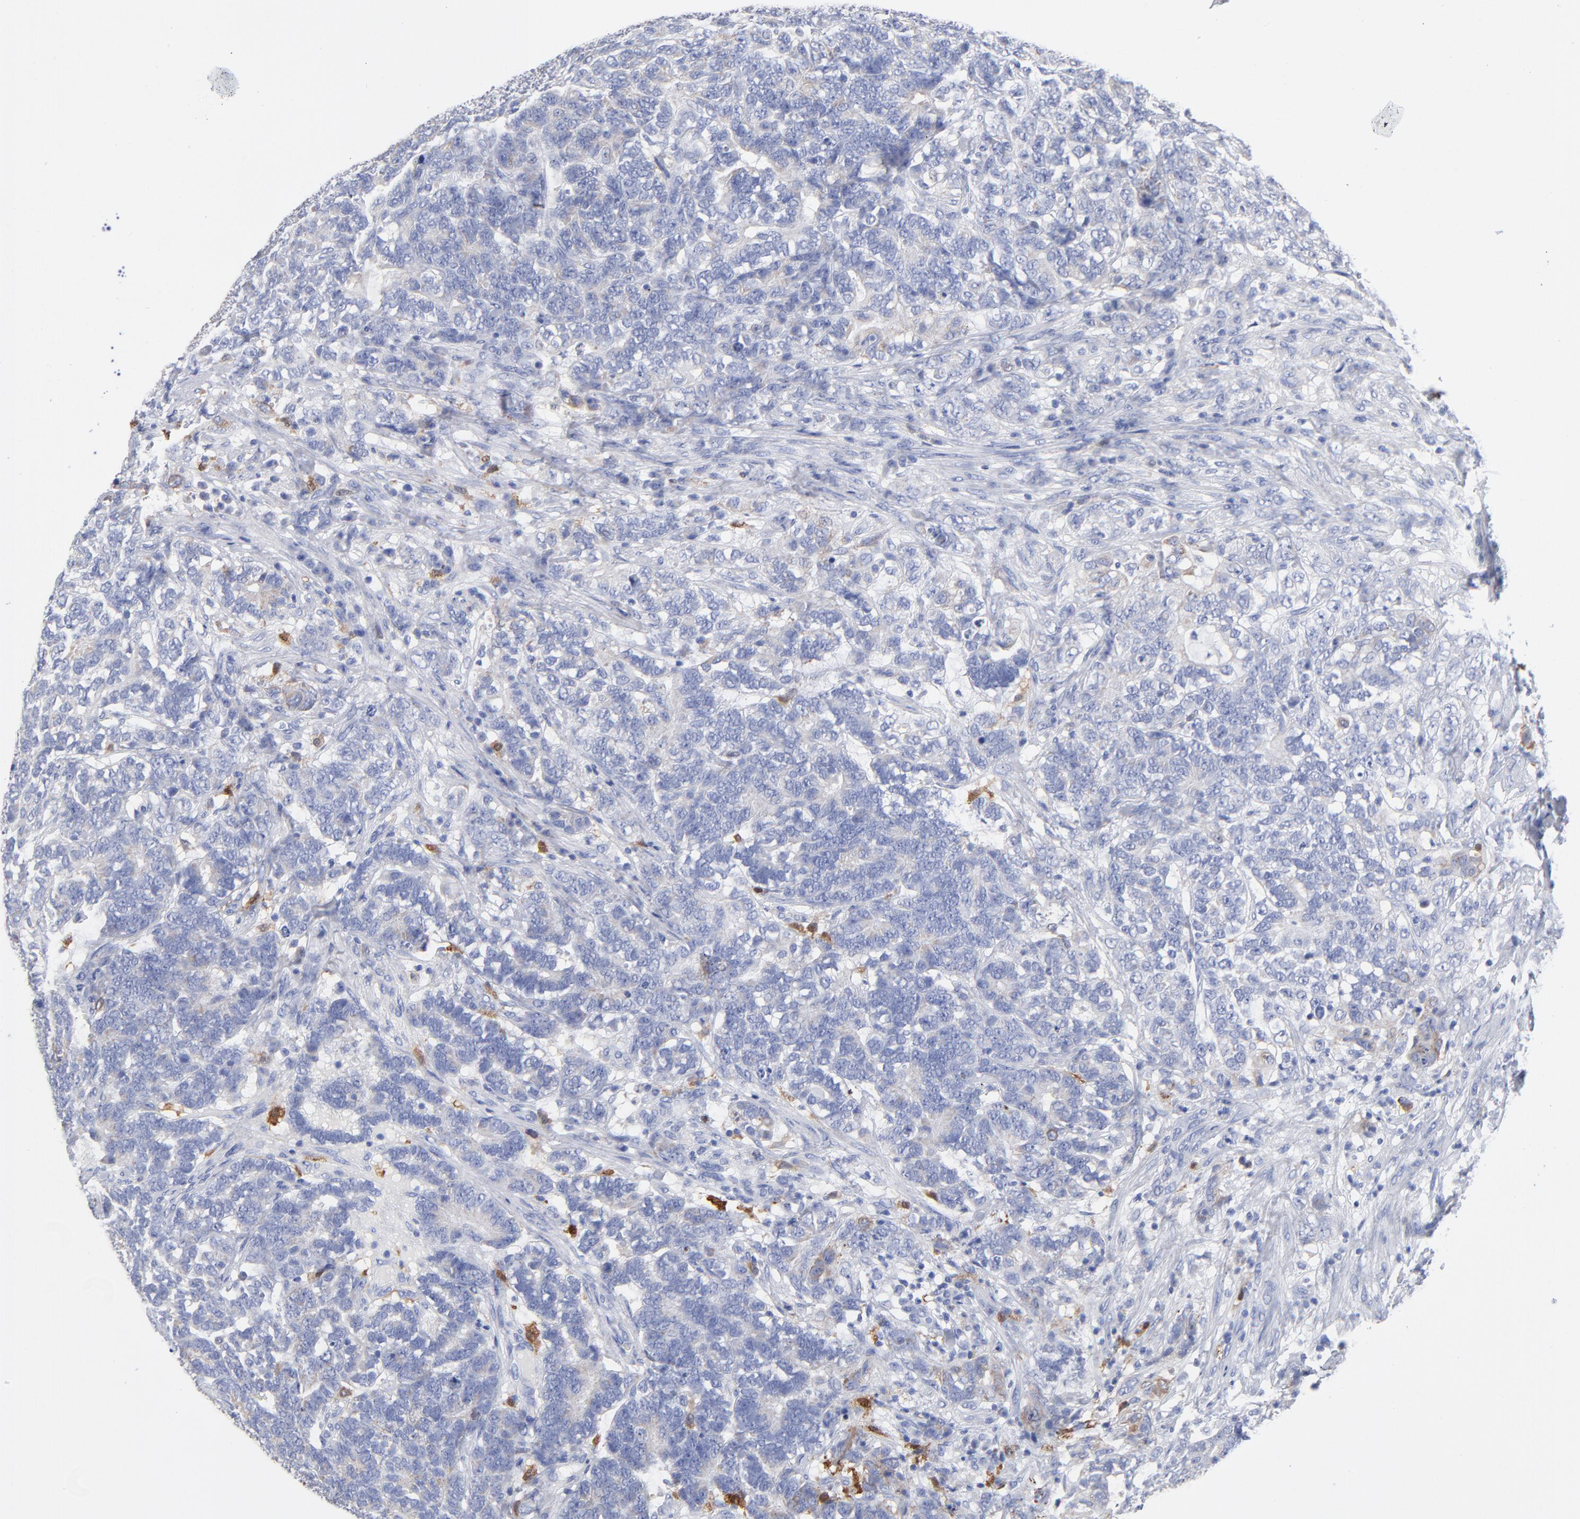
{"staining": {"intensity": "negative", "quantity": "none", "location": "none"}, "tissue": "testis cancer", "cell_type": "Tumor cells", "image_type": "cancer", "snomed": [{"axis": "morphology", "description": "Carcinoma, Embryonal, NOS"}, {"axis": "topography", "description": "Testis"}], "caption": "There is no significant positivity in tumor cells of testis embryonal carcinoma.", "gene": "PTP4A1", "patient": {"sex": "male", "age": 26}}